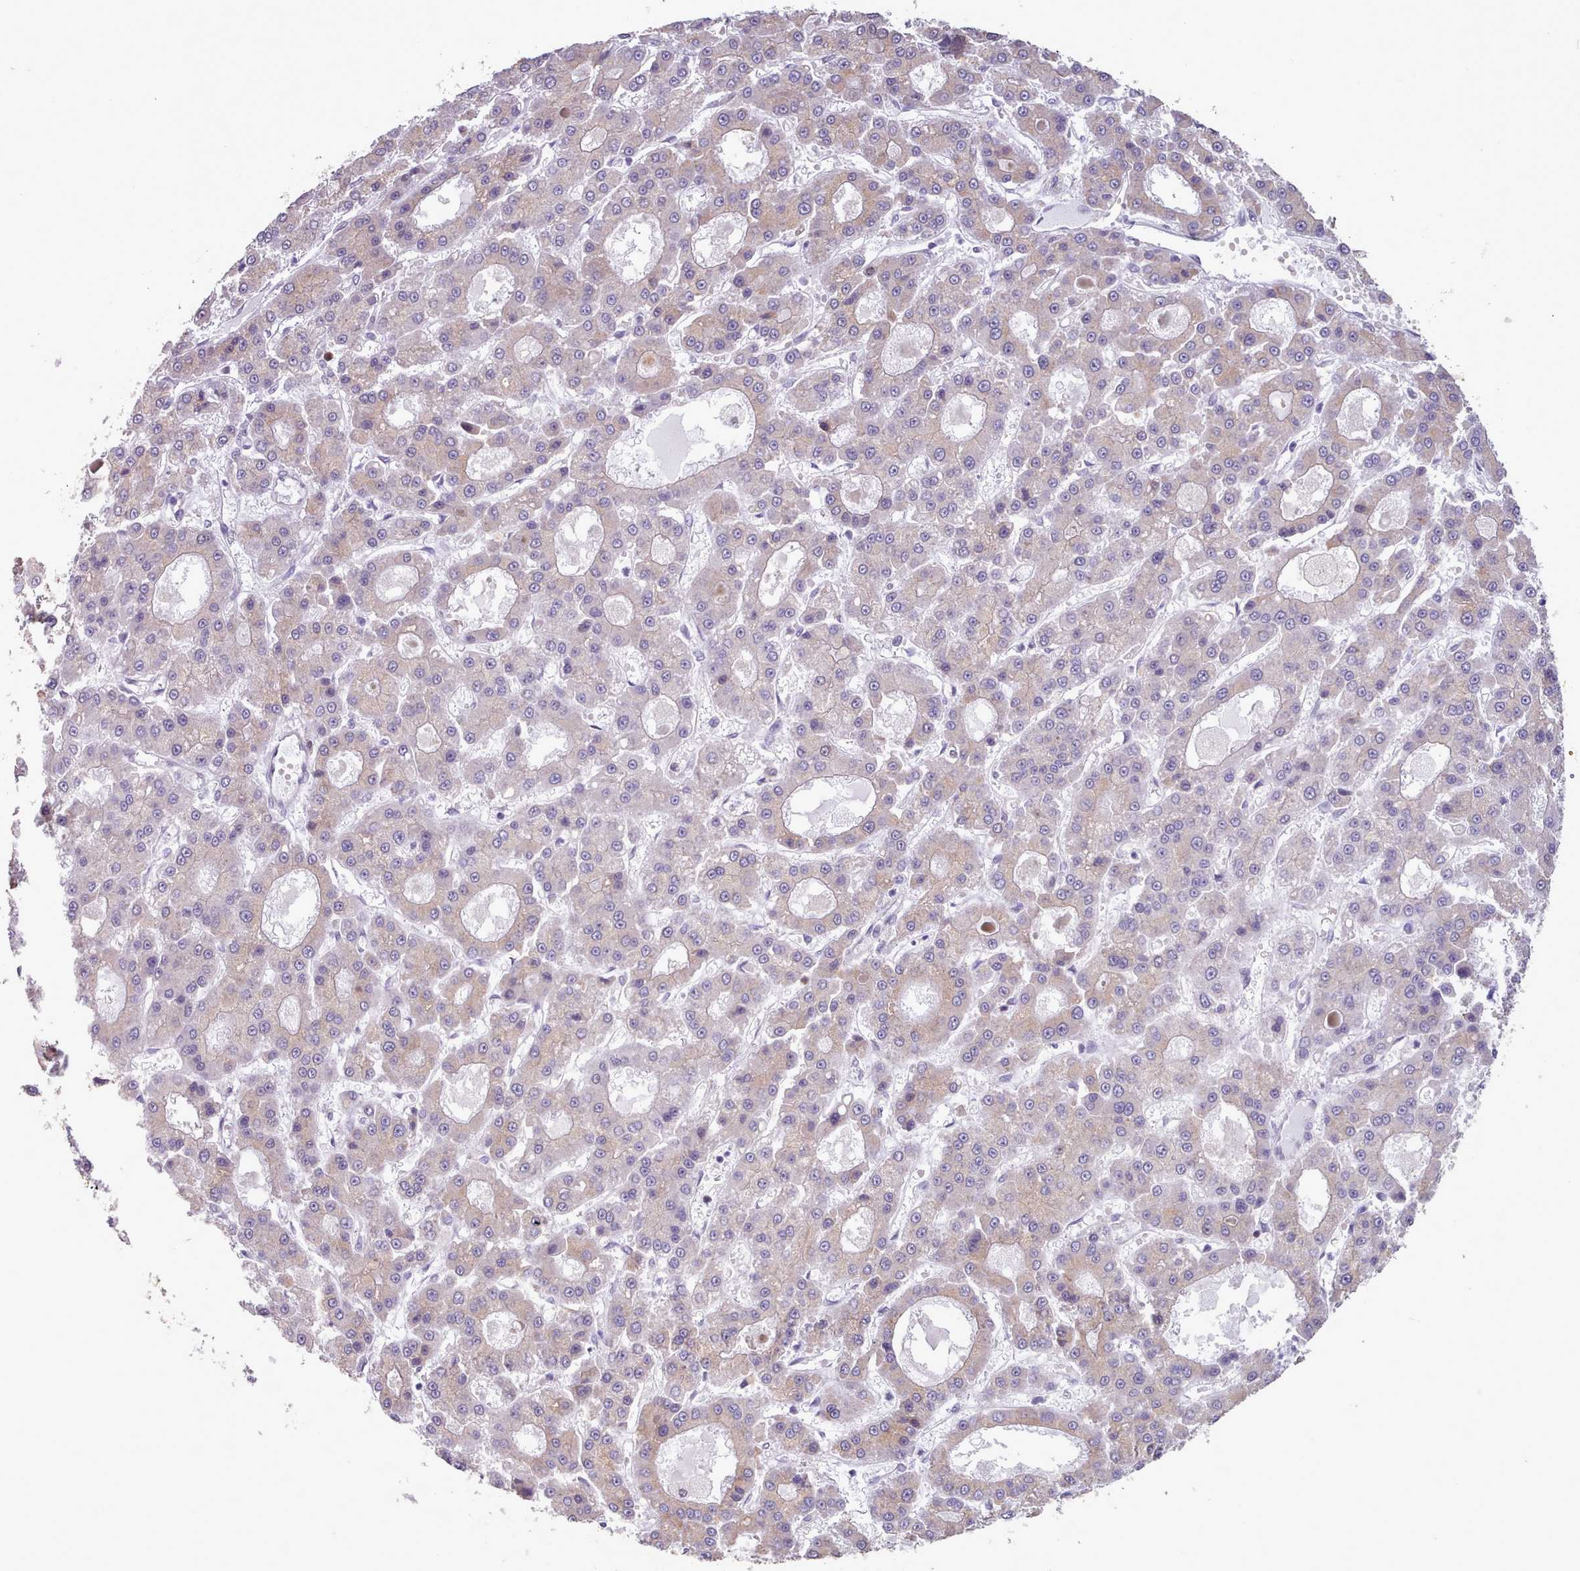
{"staining": {"intensity": "weak", "quantity": "<25%", "location": "cytoplasmic/membranous"}, "tissue": "liver cancer", "cell_type": "Tumor cells", "image_type": "cancer", "snomed": [{"axis": "morphology", "description": "Carcinoma, Hepatocellular, NOS"}, {"axis": "topography", "description": "Liver"}], "caption": "This image is of liver cancer (hepatocellular carcinoma) stained with immunohistochemistry to label a protein in brown with the nuclei are counter-stained blue. There is no staining in tumor cells.", "gene": "CES3", "patient": {"sex": "male", "age": 70}}